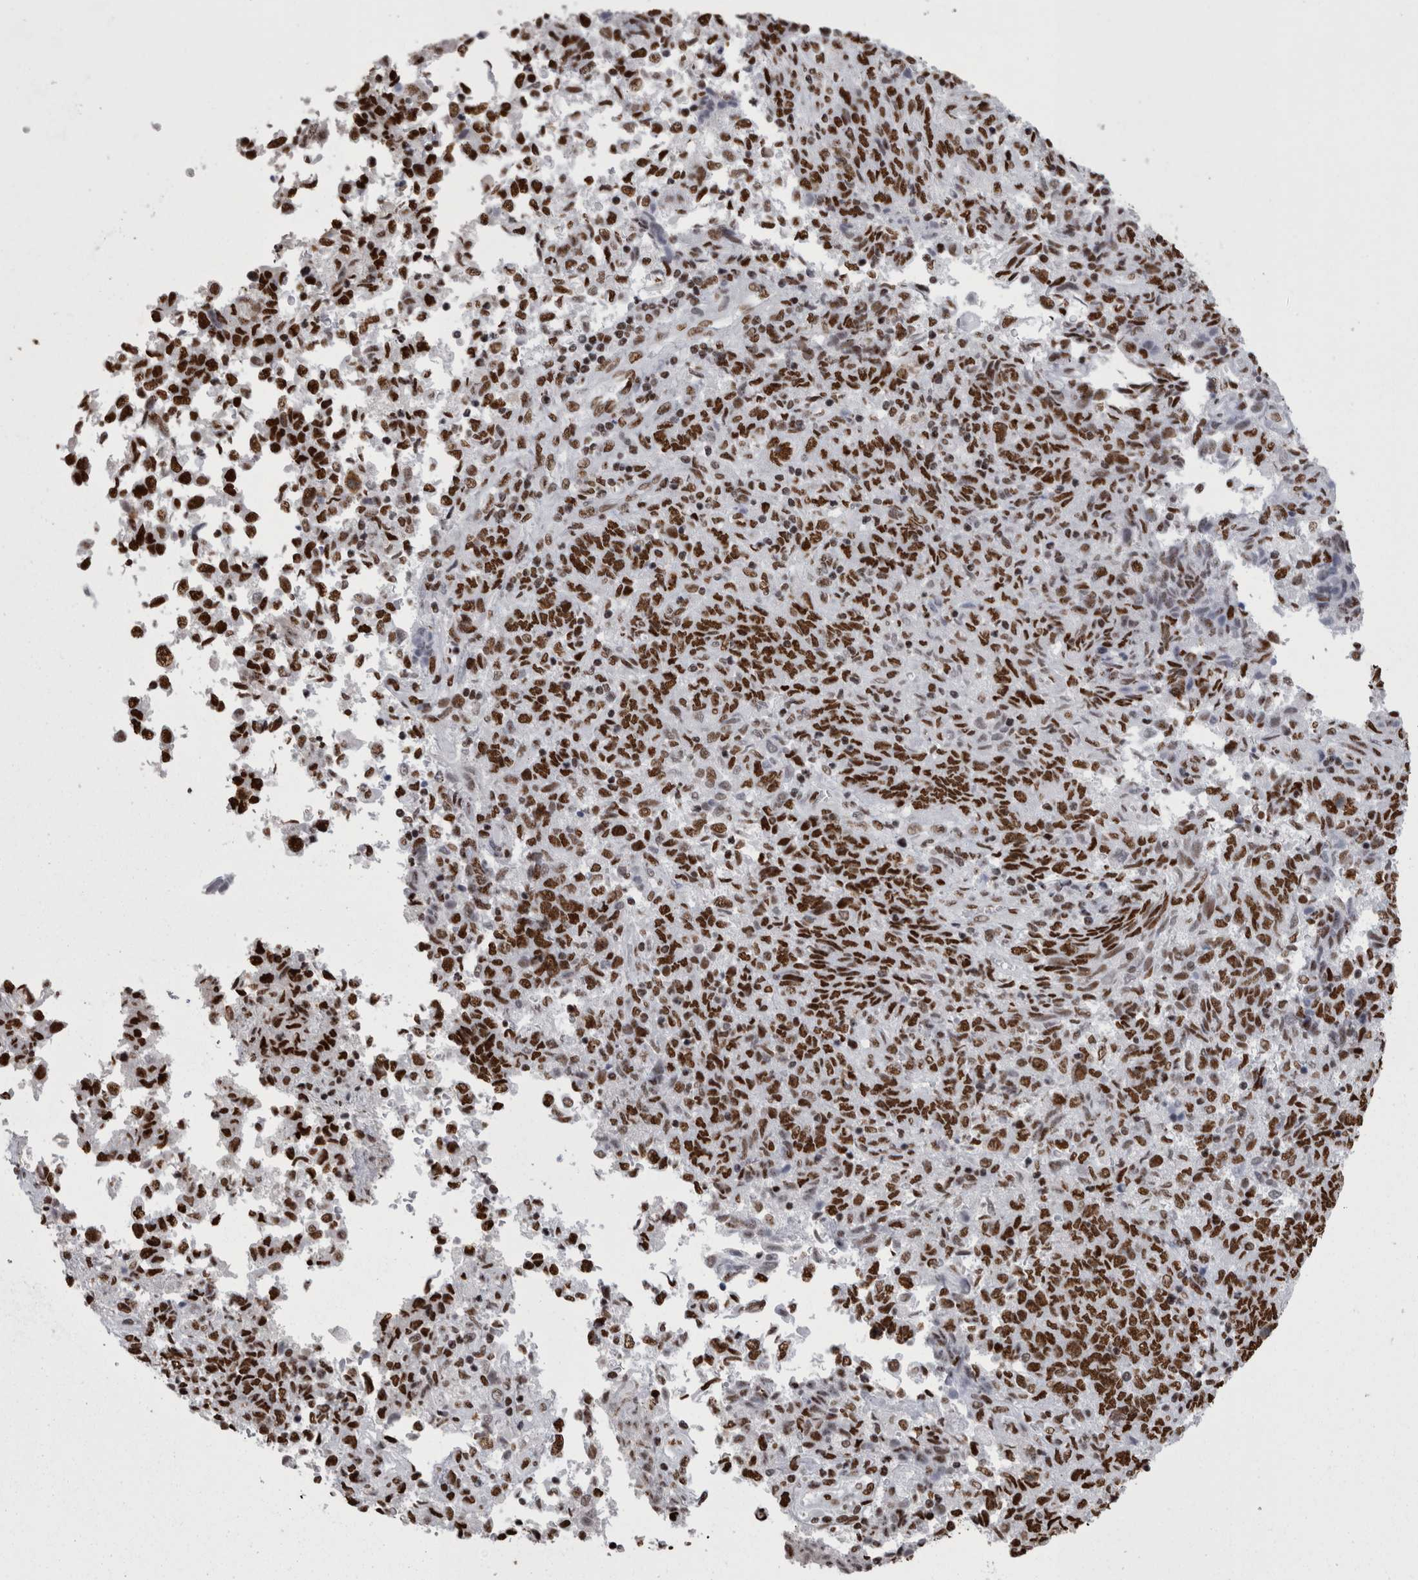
{"staining": {"intensity": "strong", "quantity": ">75%", "location": "nuclear"}, "tissue": "endometrial cancer", "cell_type": "Tumor cells", "image_type": "cancer", "snomed": [{"axis": "morphology", "description": "Adenocarcinoma, NOS"}, {"axis": "topography", "description": "Endometrium"}], "caption": "There is high levels of strong nuclear positivity in tumor cells of endometrial adenocarcinoma, as demonstrated by immunohistochemical staining (brown color).", "gene": "HNRNPM", "patient": {"sex": "female", "age": 80}}